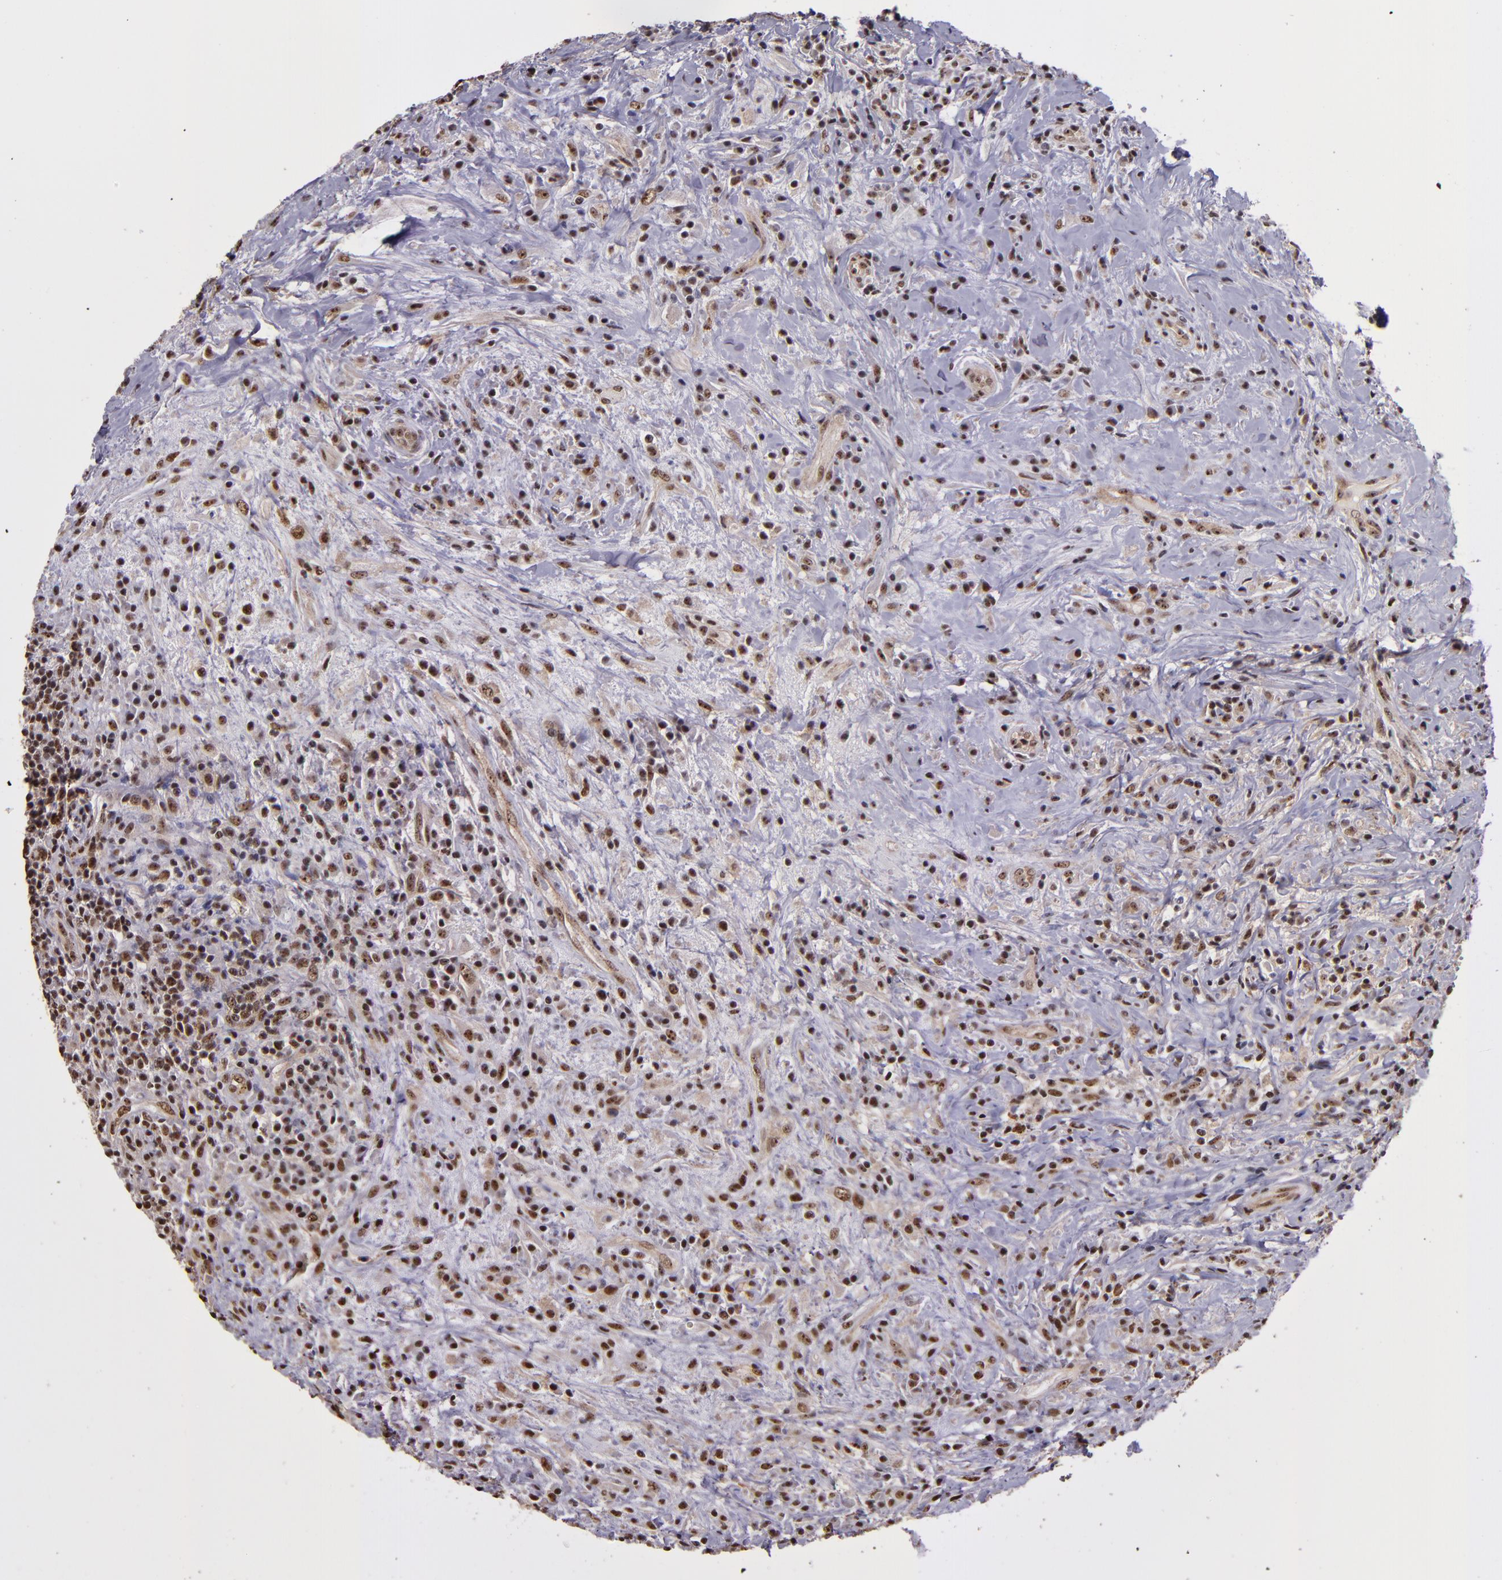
{"staining": {"intensity": "moderate", "quantity": ">75%", "location": "nuclear"}, "tissue": "lymphoma", "cell_type": "Tumor cells", "image_type": "cancer", "snomed": [{"axis": "morphology", "description": "Hodgkin's disease, NOS"}, {"axis": "topography", "description": "Lymph node"}], "caption": "Immunohistochemistry (DAB (3,3'-diaminobenzidine)) staining of lymphoma reveals moderate nuclear protein staining in about >75% of tumor cells.", "gene": "CECR2", "patient": {"sex": "female", "age": 25}}